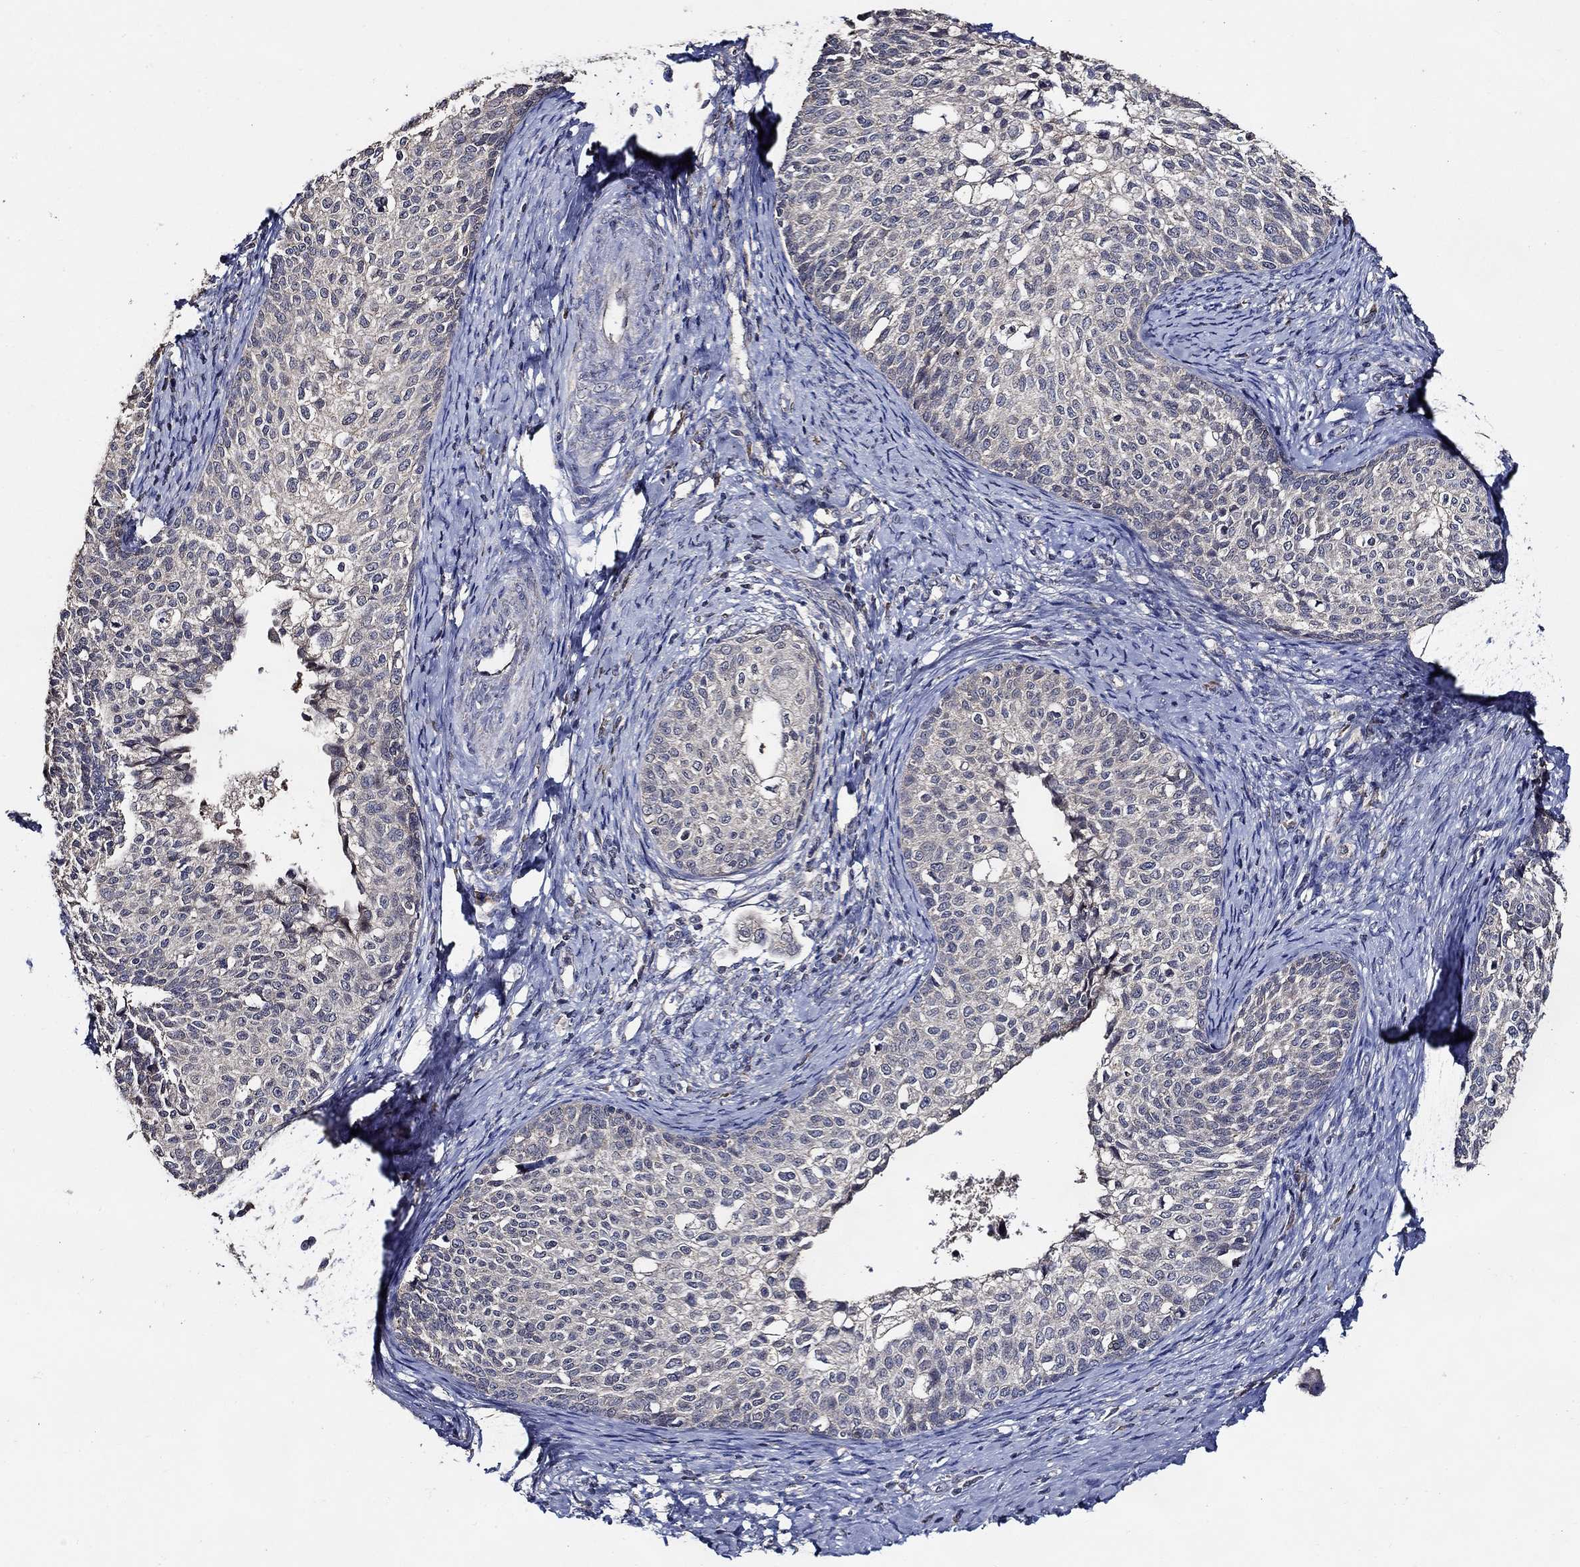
{"staining": {"intensity": "negative", "quantity": "none", "location": "none"}, "tissue": "cervical cancer", "cell_type": "Tumor cells", "image_type": "cancer", "snomed": [{"axis": "morphology", "description": "Squamous cell carcinoma, NOS"}, {"axis": "topography", "description": "Cervix"}], "caption": "Tumor cells are negative for protein expression in human cervical cancer.", "gene": "WDR53", "patient": {"sex": "female", "age": 51}}